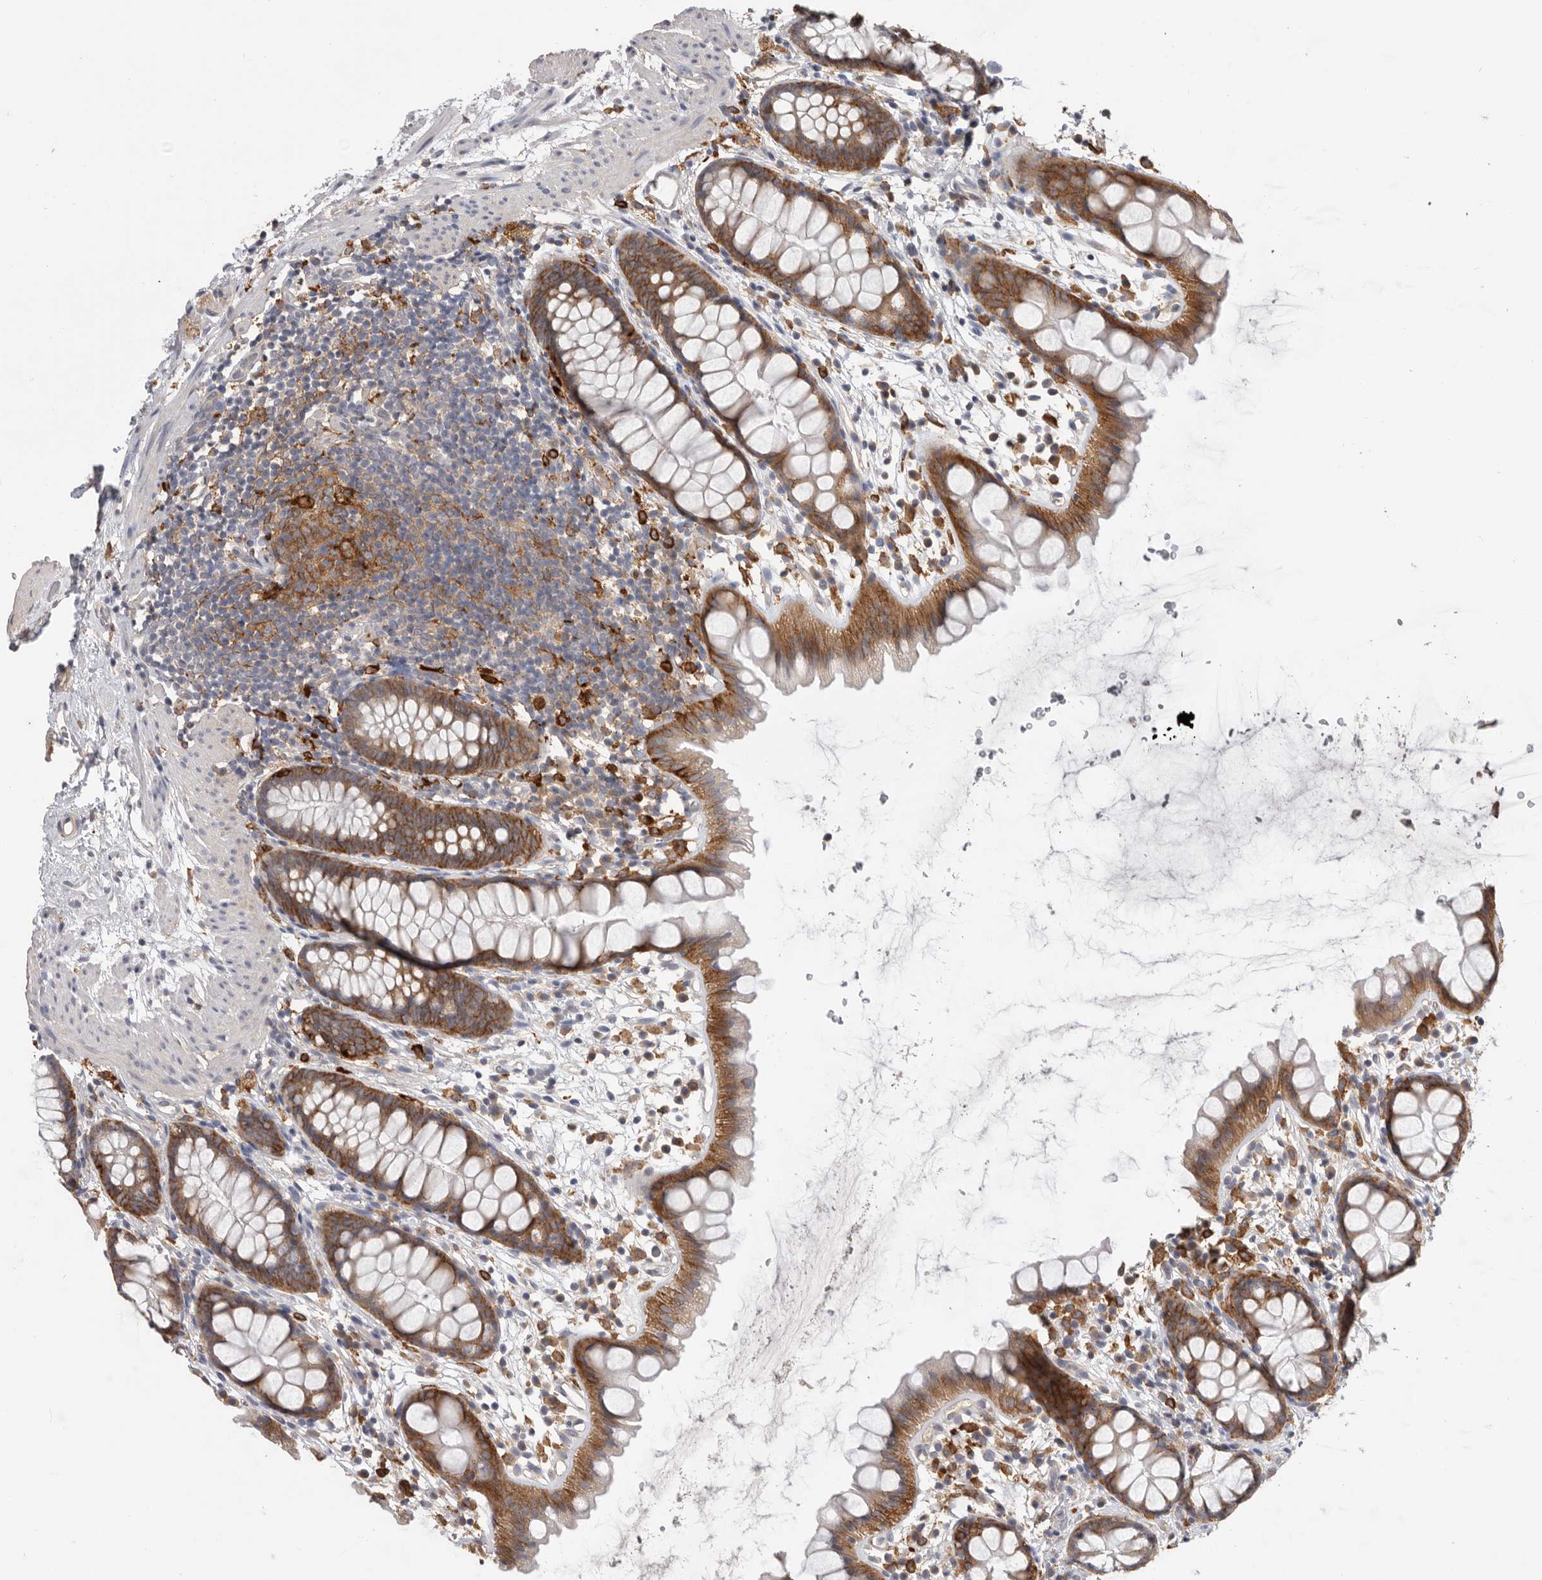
{"staining": {"intensity": "moderate", "quantity": ">75%", "location": "cytoplasmic/membranous"}, "tissue": "rectum", "cell_type": "Glandular cells", "image_type": "normal", "snomed": [{"axis": "morphology", "description": "Normal tissue, NOS"}, {"axis": "topography", "description": "Rectum"}], "caption": "Immunohistochemistry (DAB) staining of normal rectum displays moderate cytoplasmic/membranous protein staining in approximately >75% of glandular cells. (DAB (3,3'-diaminobenzidine) IHC with brightfield microscopy, high magnification).", "gene": "TFRC", "patient": {"sex": "female", "age": 65}}